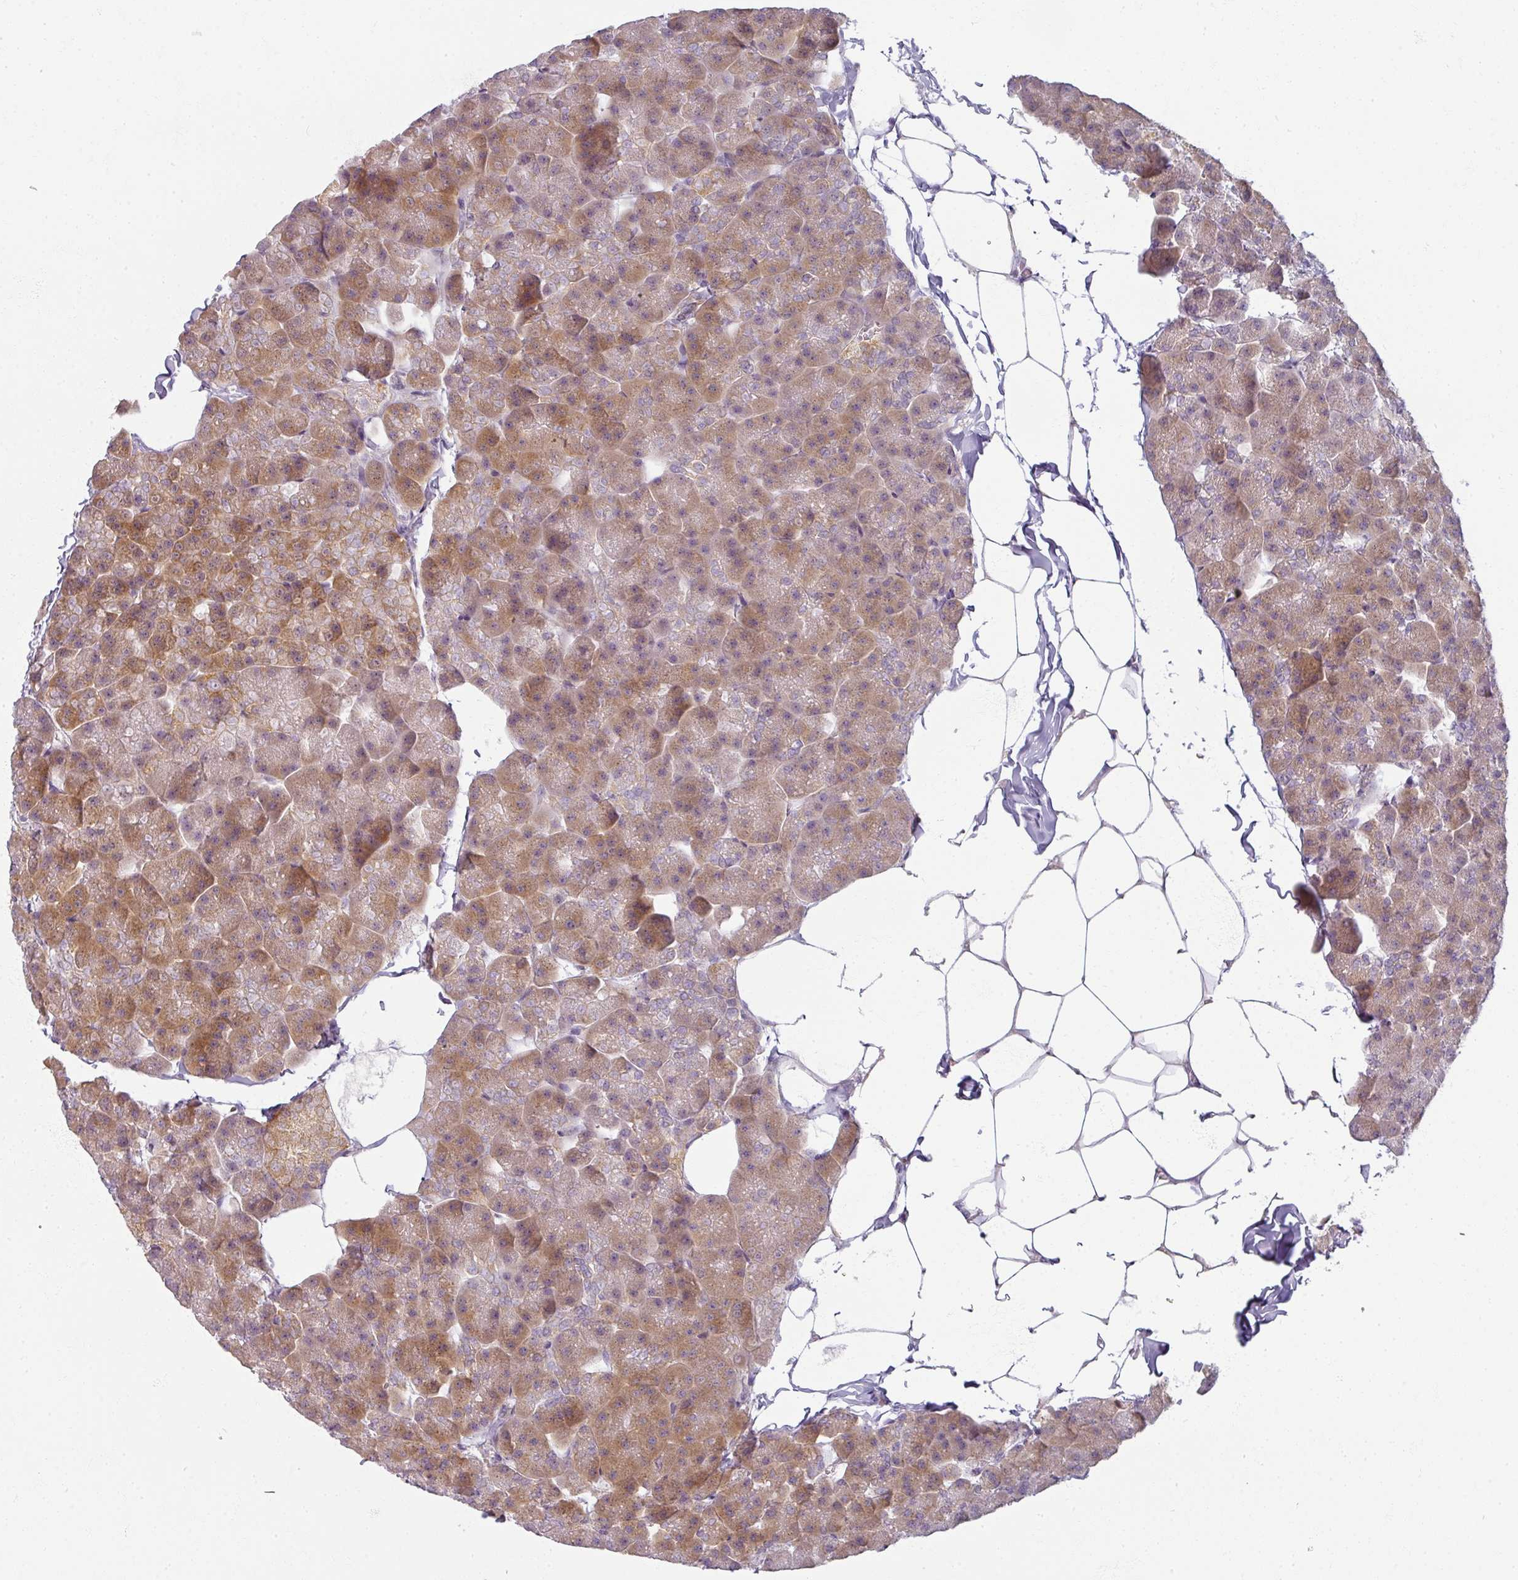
{"staining": {"intensity": "moderate", "quantity": ">75%", "location": "cytoplasmic/membranous"}, "tissue": "pancreas", "cell_type": "Exocrine glandular cells", "image_type": "normal", "snomed": [{"axis": "morphology", "description": "Normal tissue, NOS"}, {"axis": "topography", "description": "Pancreas"}], "caption": "Immunohistochemical staining of unremarkable pancreas shows medium levels of moderate cytoplasmic/membranous expression in approximately >75% of exocrine glandular cells. (DAB = brown stain, brightfield microscopy at high magnification).", "gene": "AGPAT4", "patient": {"sex": "male", "age": 35}}